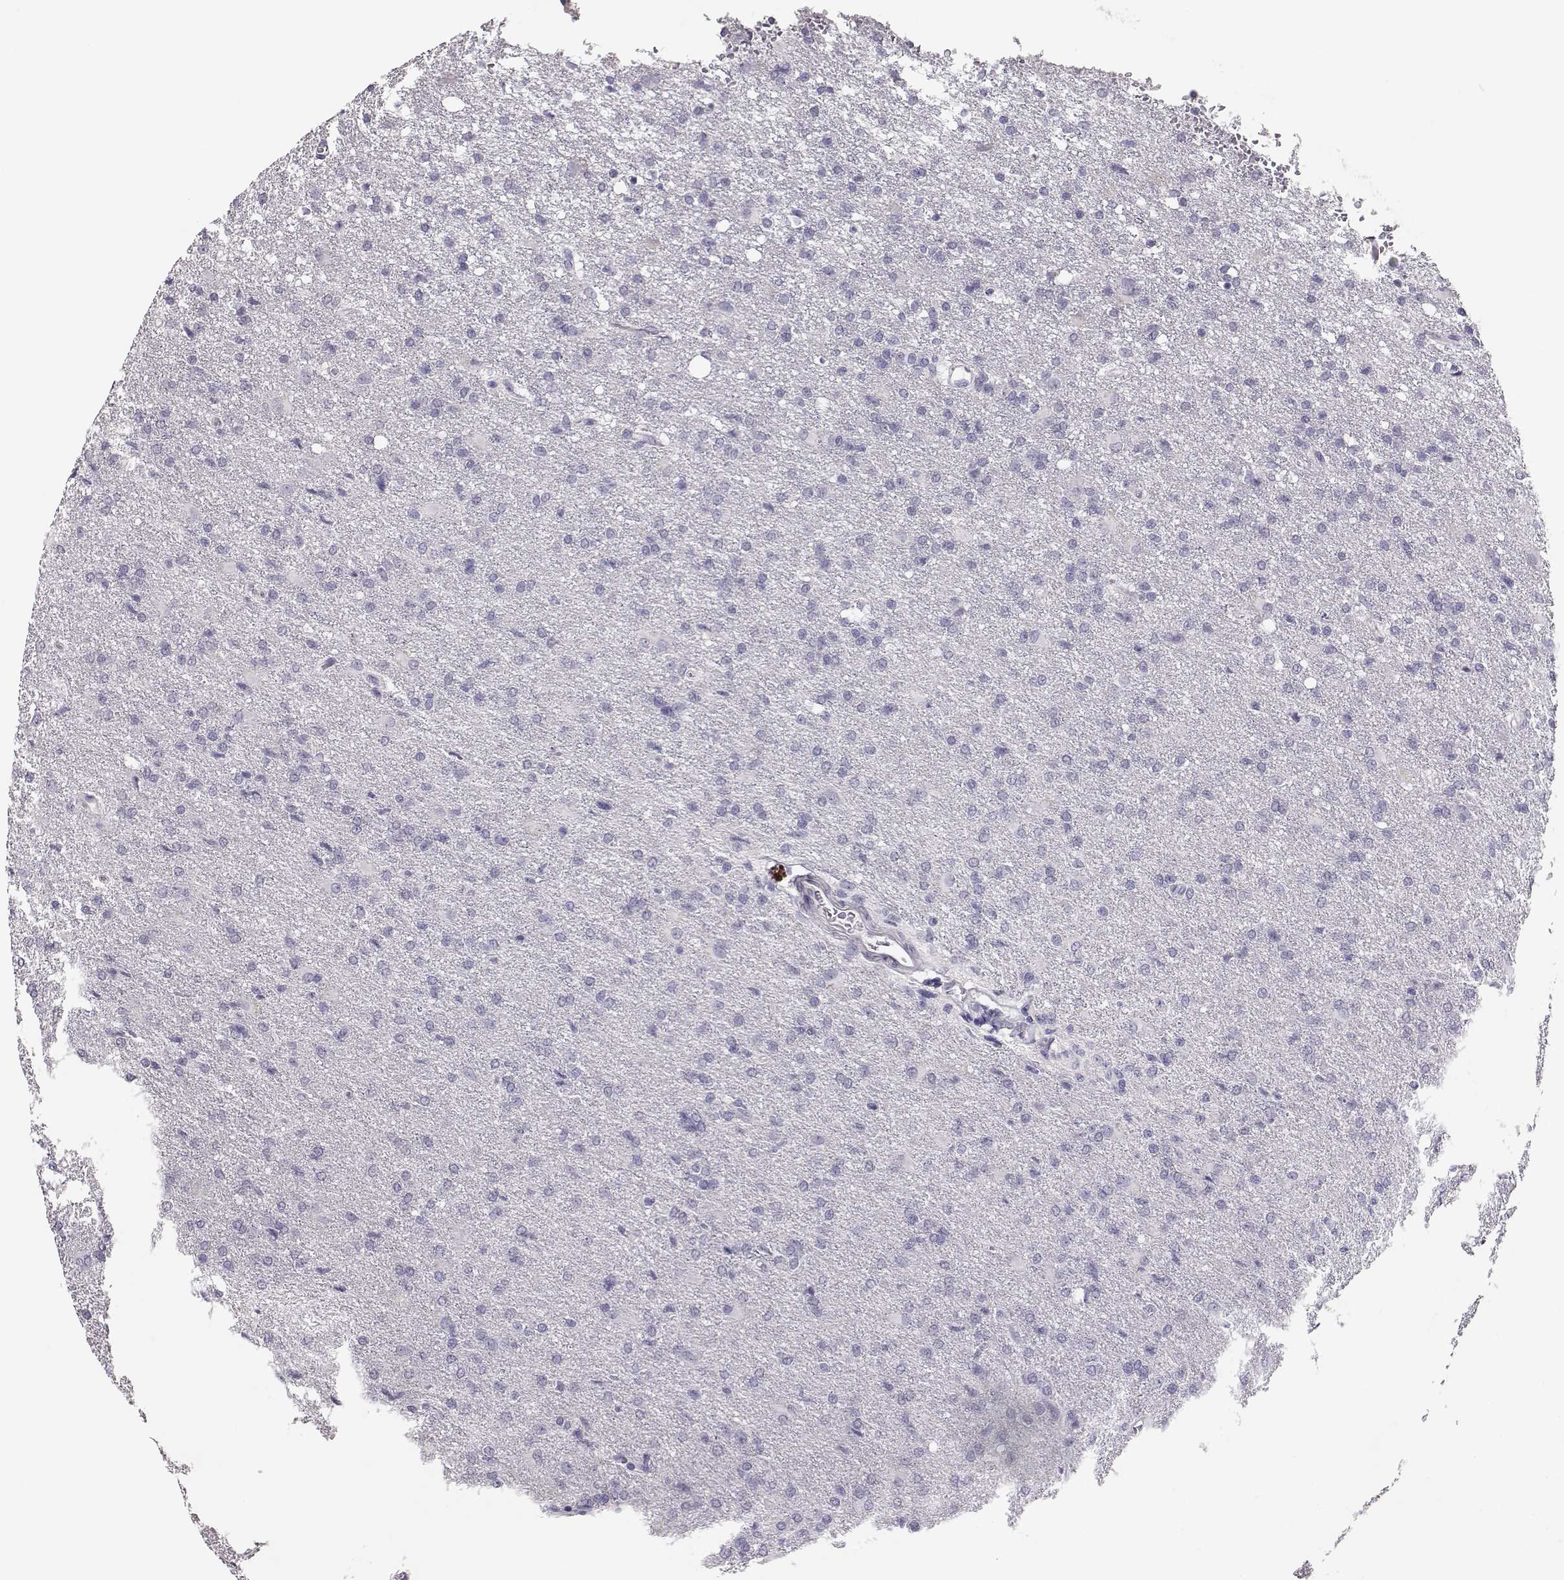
{"staining": {"intensity": "negative", "quantity": "none", "location": "none"}, "tissue": "glioma", "cell_type": "Tumor cells", "image_type": "cancer", "snomed": [{"axis": "morphology", "description": "Glioma, malignant, High grade"}, {"axis": "topography", "description": "Brain"}], "caption": "The micrograph shows no staining of tumor cells in glioma. (Brightfield microscopy of DAB (3,3'-diaminobenzidine) IHC at high magnification).", "gene": "MAGEC1", "patient": {"sex": "male", "age": 68}}